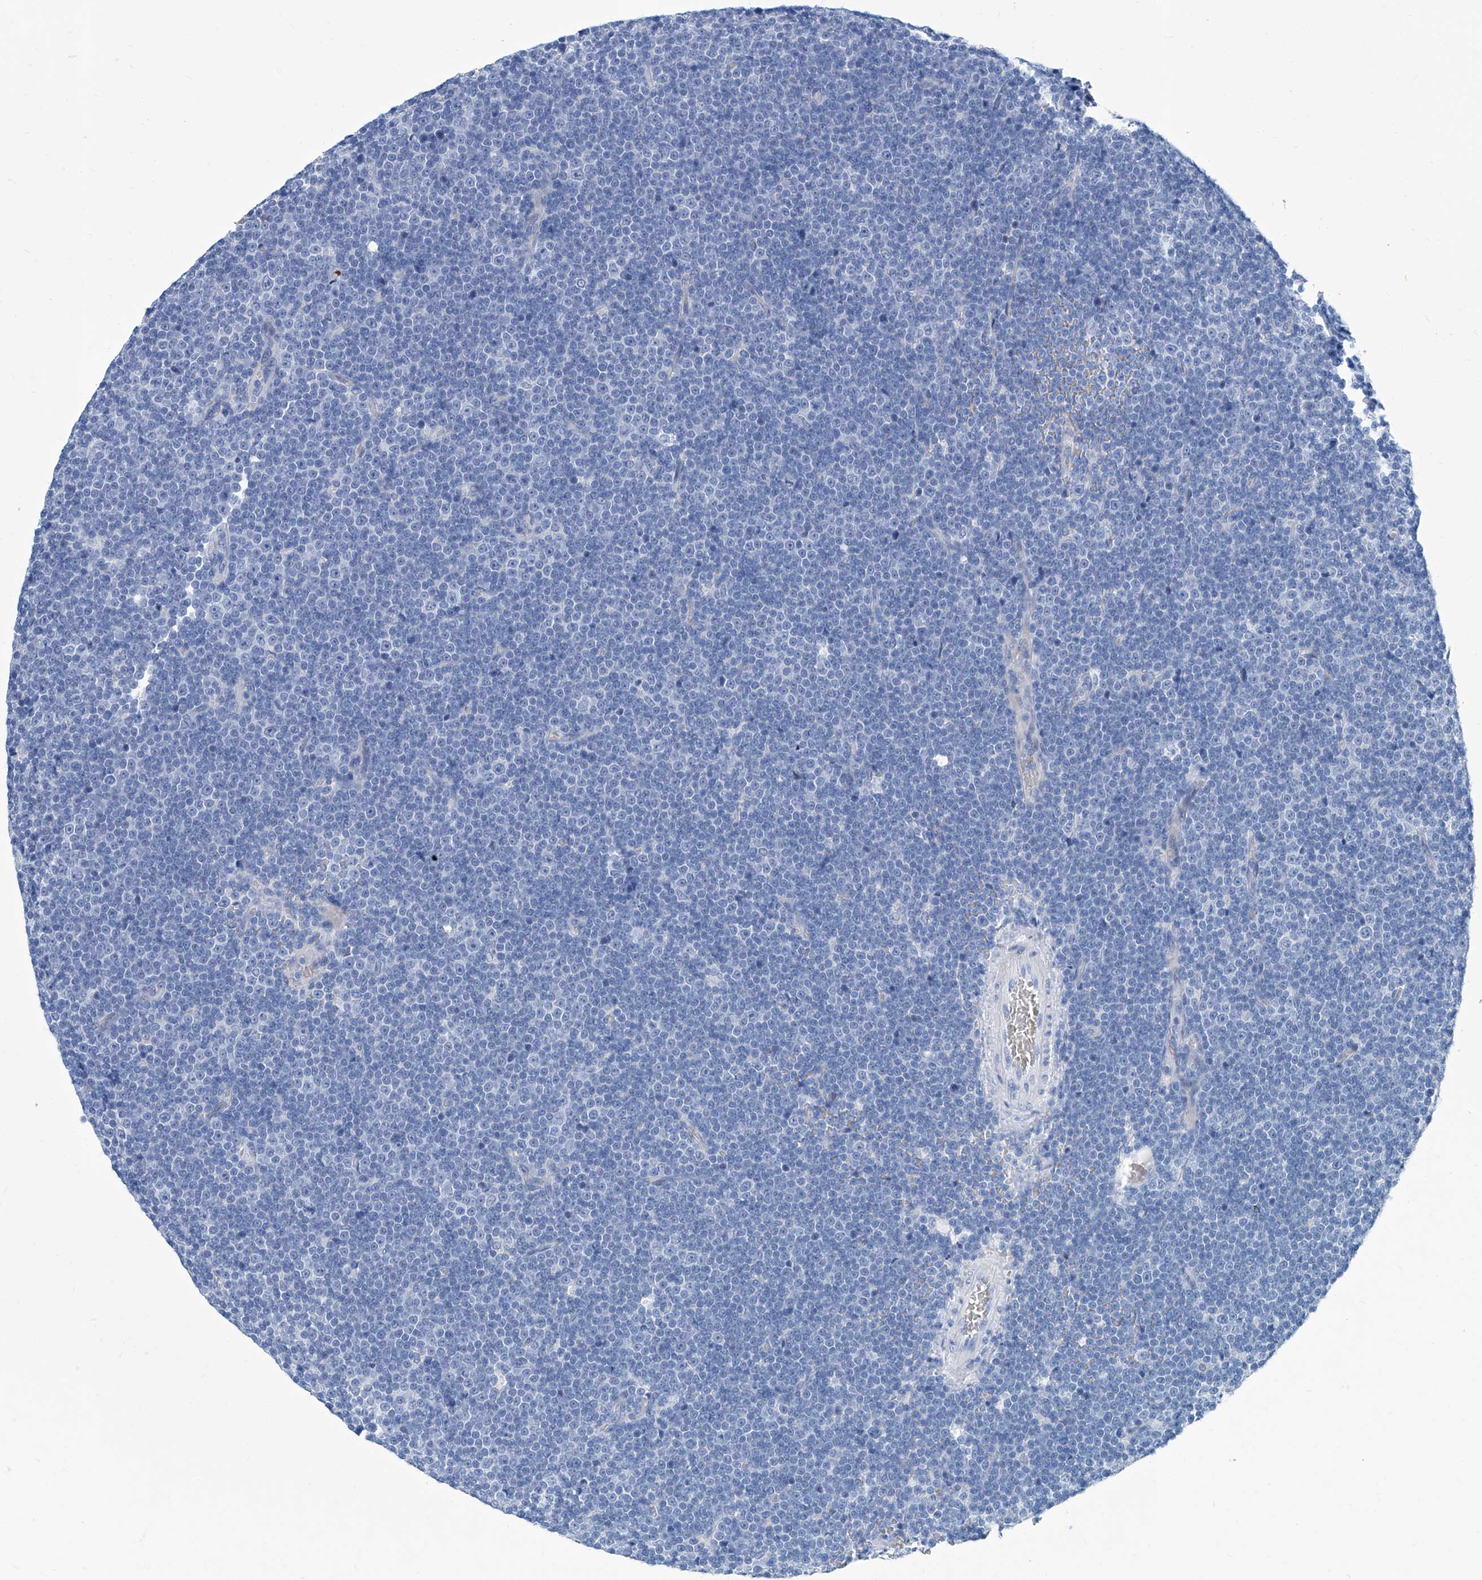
{"staining": {"intensity": "negative", "quantity": "none", "location": "none"}, "tissue": "lymphoma", "cell_type": "Tumor cells", "image_type": "cancer", "snomed": [{"axis": "morphology", "description": "Malignant lymphoma, non-Hodgkin's type, Low grade"}, {"axis": "topography", "description": "Lymph node"}], "caption": "Immunohistochemical staining of malignant lymphoma, non-Hodgkin's type (low-grade) reveals no significant positivity in tumor cells.", "gene": "FPR2", "patient": {"sex": "female", "age": 67}}